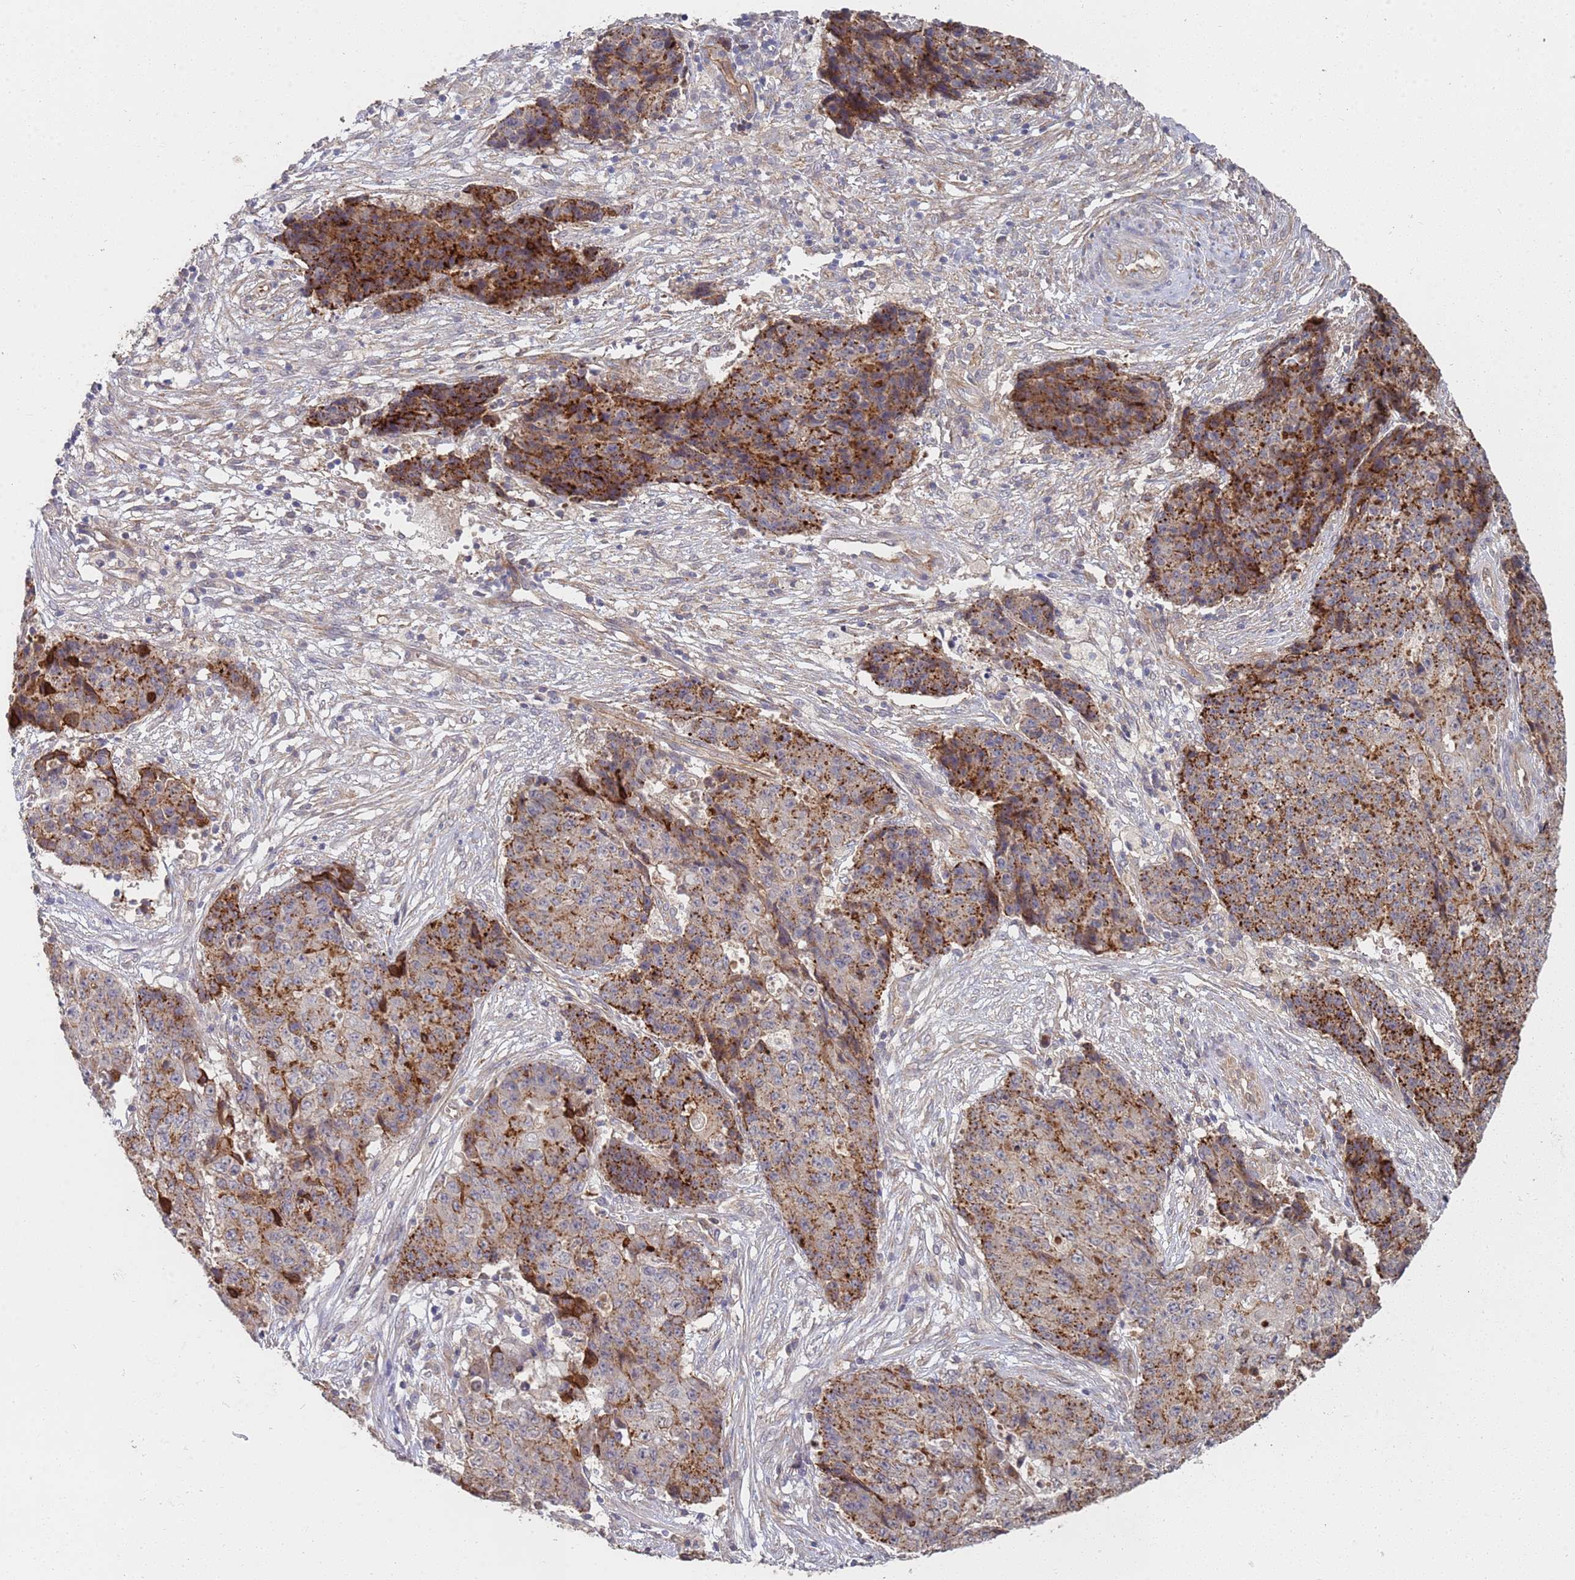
{"staining": {"intensity": "moderate", "quantity": ">75%", "location": "cytoplasmic/membranous"}, "tissue": "ovarian cancer", "cell_type": "Tumor cells", "image_type": "cancer", "snomed": [{"axis": "morphology", "description": "Carcinoma, endometroid"}, {"axis": "topography", "description": "Ovary"}], "caption": "The photomicrograph demonstrates immunohistochemical staining of endometroid carcinoma (ovarian). There is moderate cytoplasmic/membranous staining is seen in about >75% of tumor cells.", "gene": "ABCB6", "patient": {"sex": "female", "age": 42}}